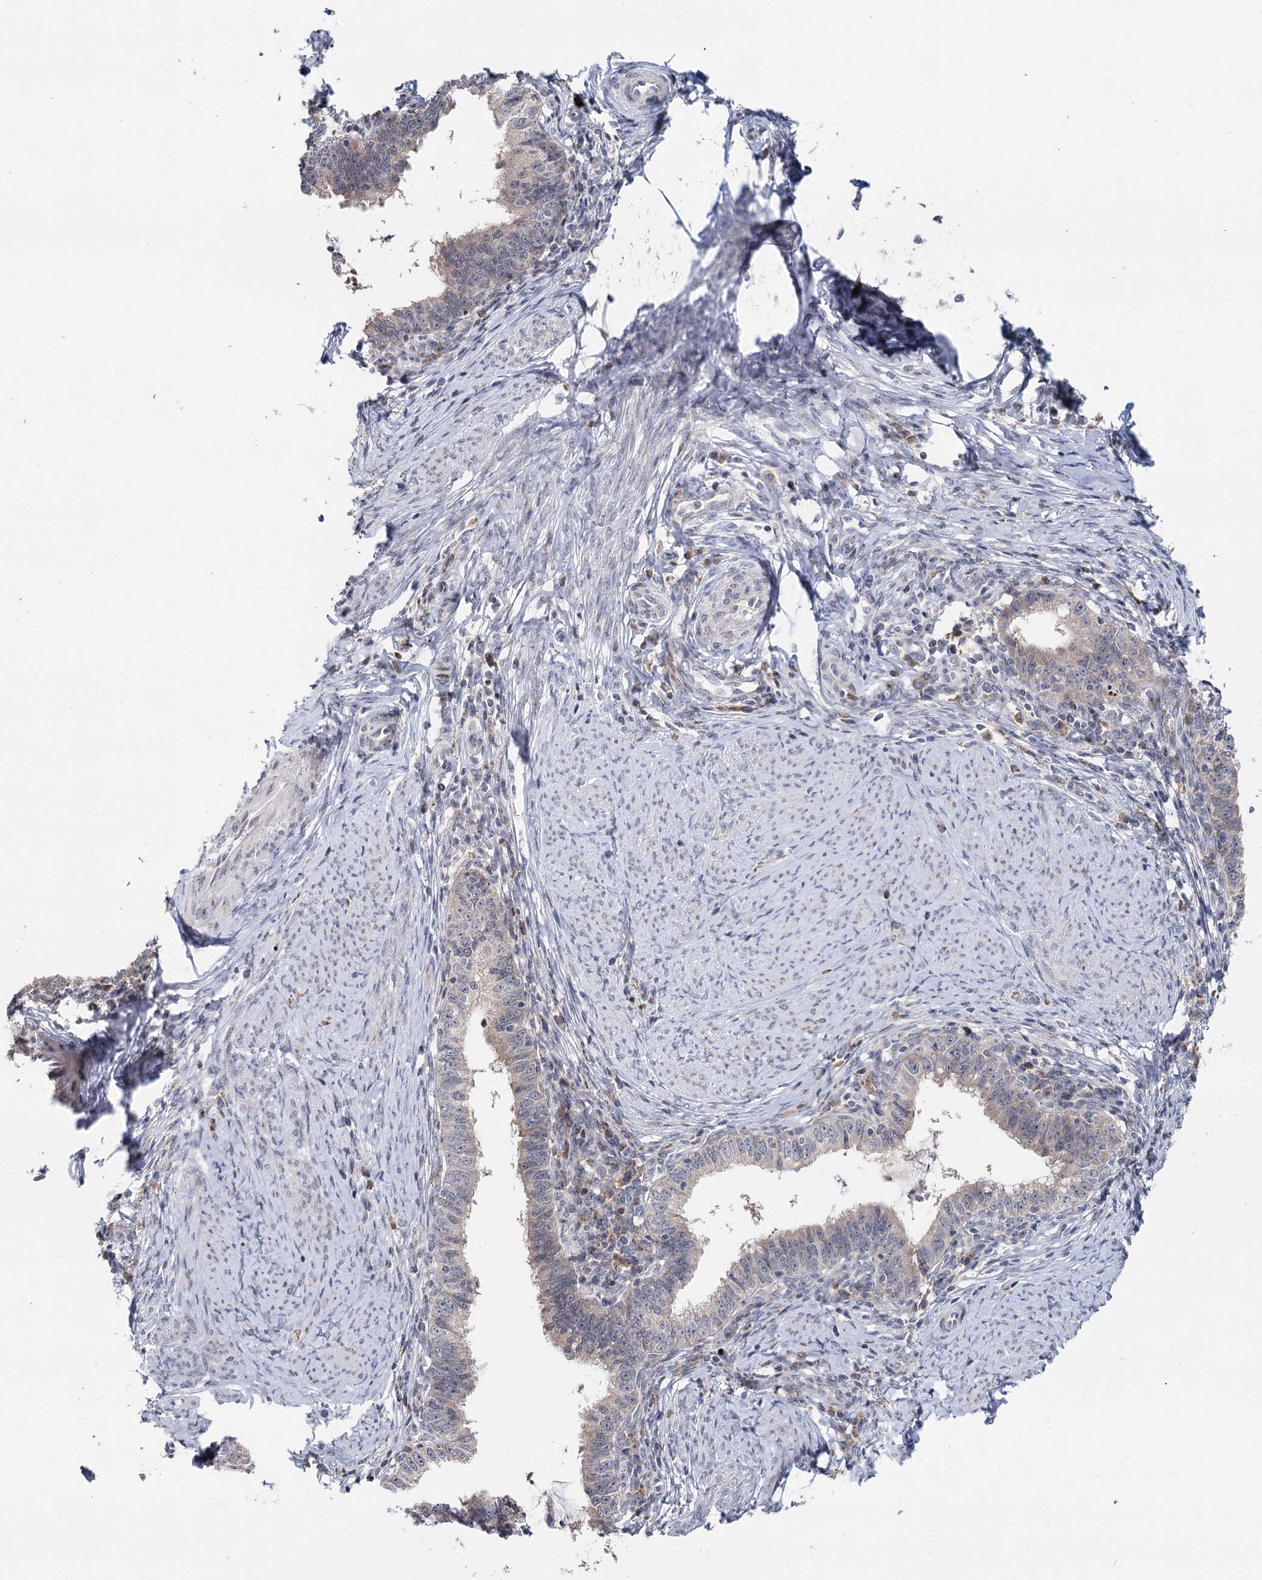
{"staining": {"intensity": "negative", "quantity": "none", "location": "none"}, "tissue": "cervical cancer", "cell_type": "Tumor cells", "image_type": "cancer", "snomed": [{"axis": "morphology", "description": "Adenocarcinoma, NOS"}, {"axis": "topography", "description": "Cervix"}], "caption": "Protein analysis of cervical cancer (adenocarcinoma) displays no significant expression in tumor cells.", "gene": "PTGR1", "patient": {"sex": "female", "age": 36}}